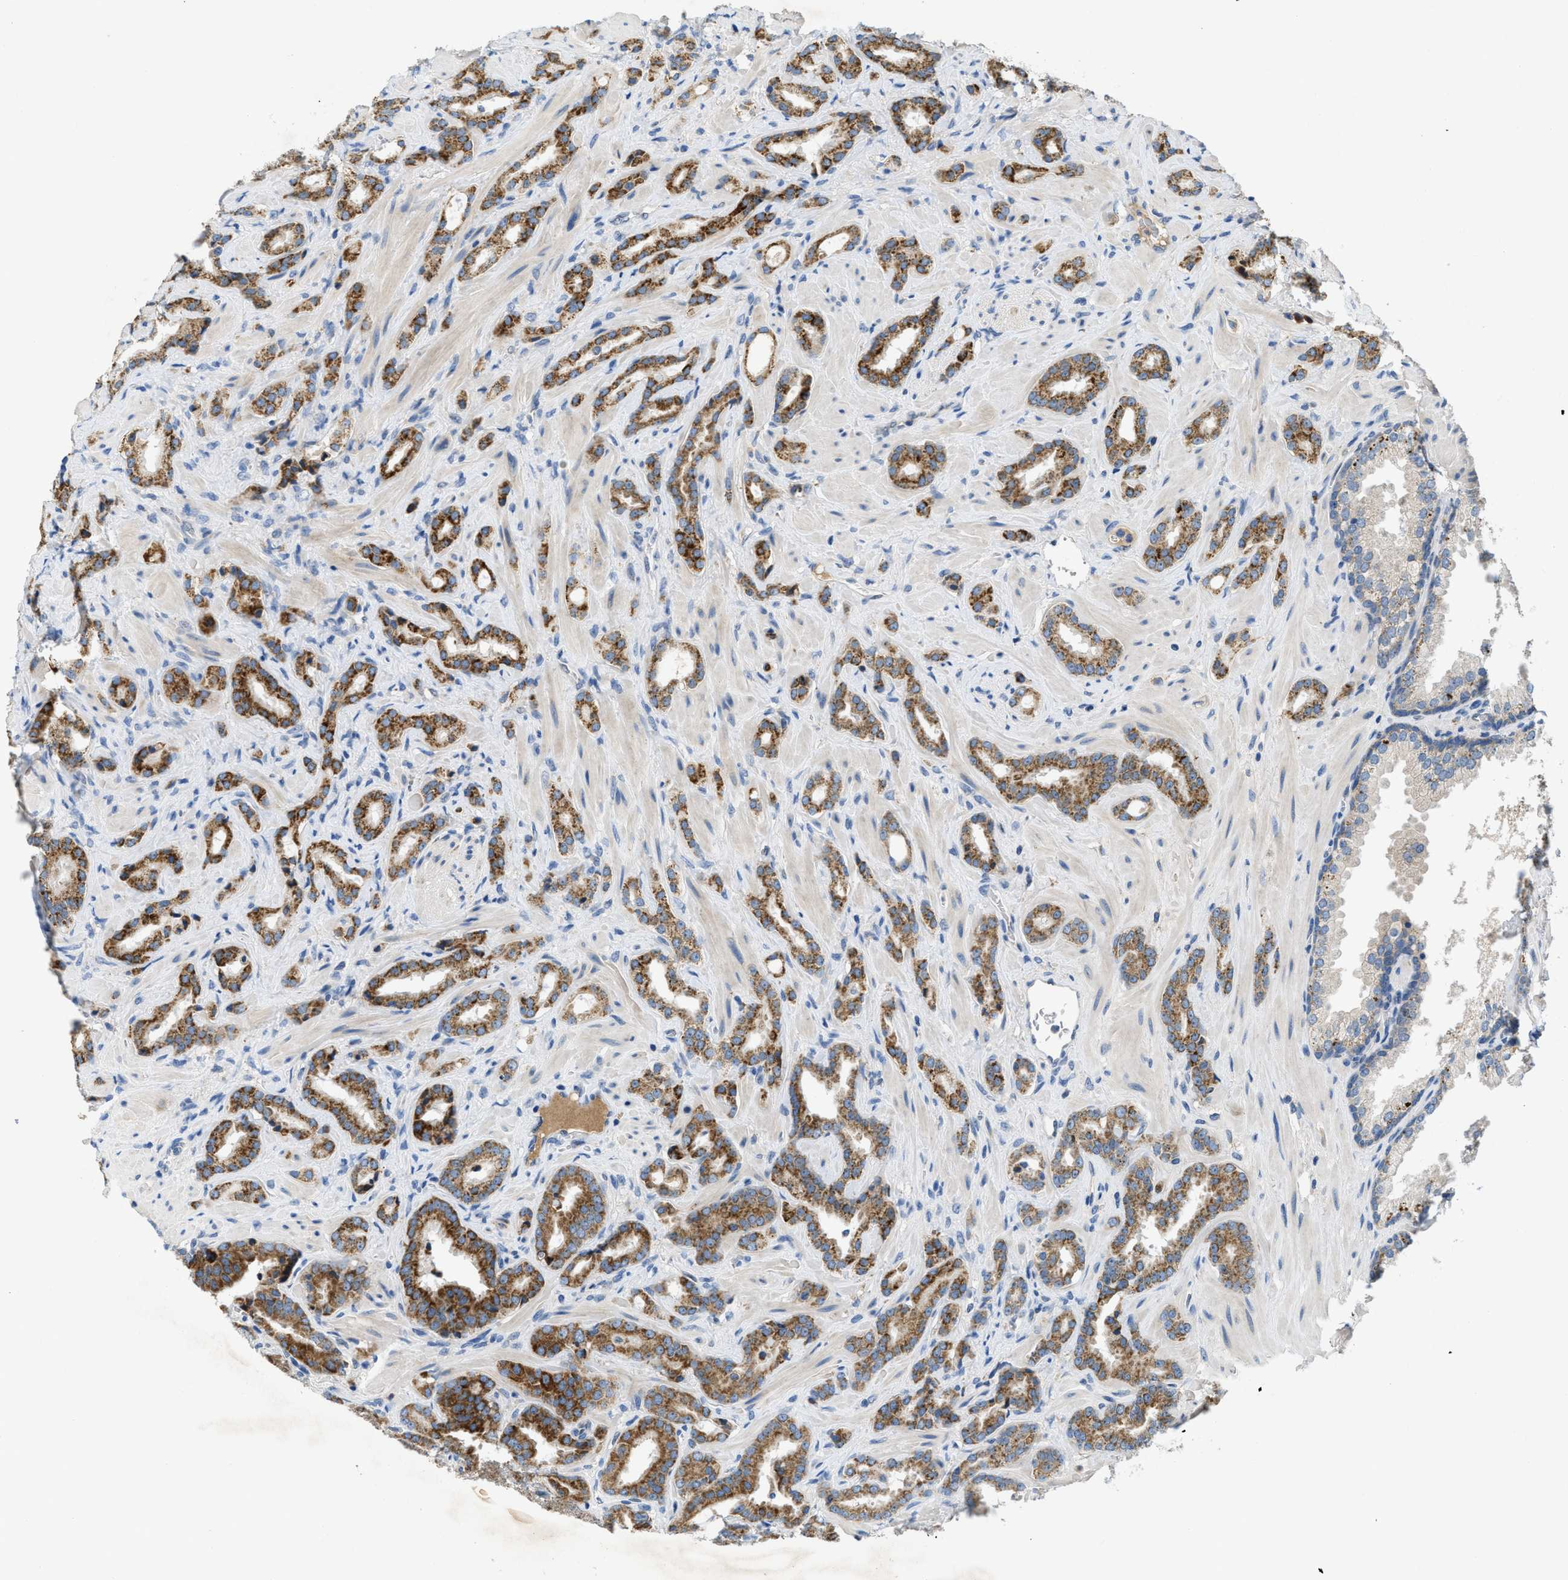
{"staining": {"intensity": "moderate", "quantity": ">75%", "location": "cytoplasmic/membranous"}, "tissue": "prostate cancer", "cell_type": "Tumor cells", "image_type": "cancer", "snomed": [{"axis": "morphology", "description": "Adenocarcinoma, High grade"}, {"axis": "topography", "description": "Prostate"}], "caption": "Immunohistochemical staining of prostate cancer demonstrates medium levels of moderate cytoplasmic/membranous expression in approximately >75% of tumor cells.", "gene": "PNKD", "patient": {"sex": "male", "age": 64}}